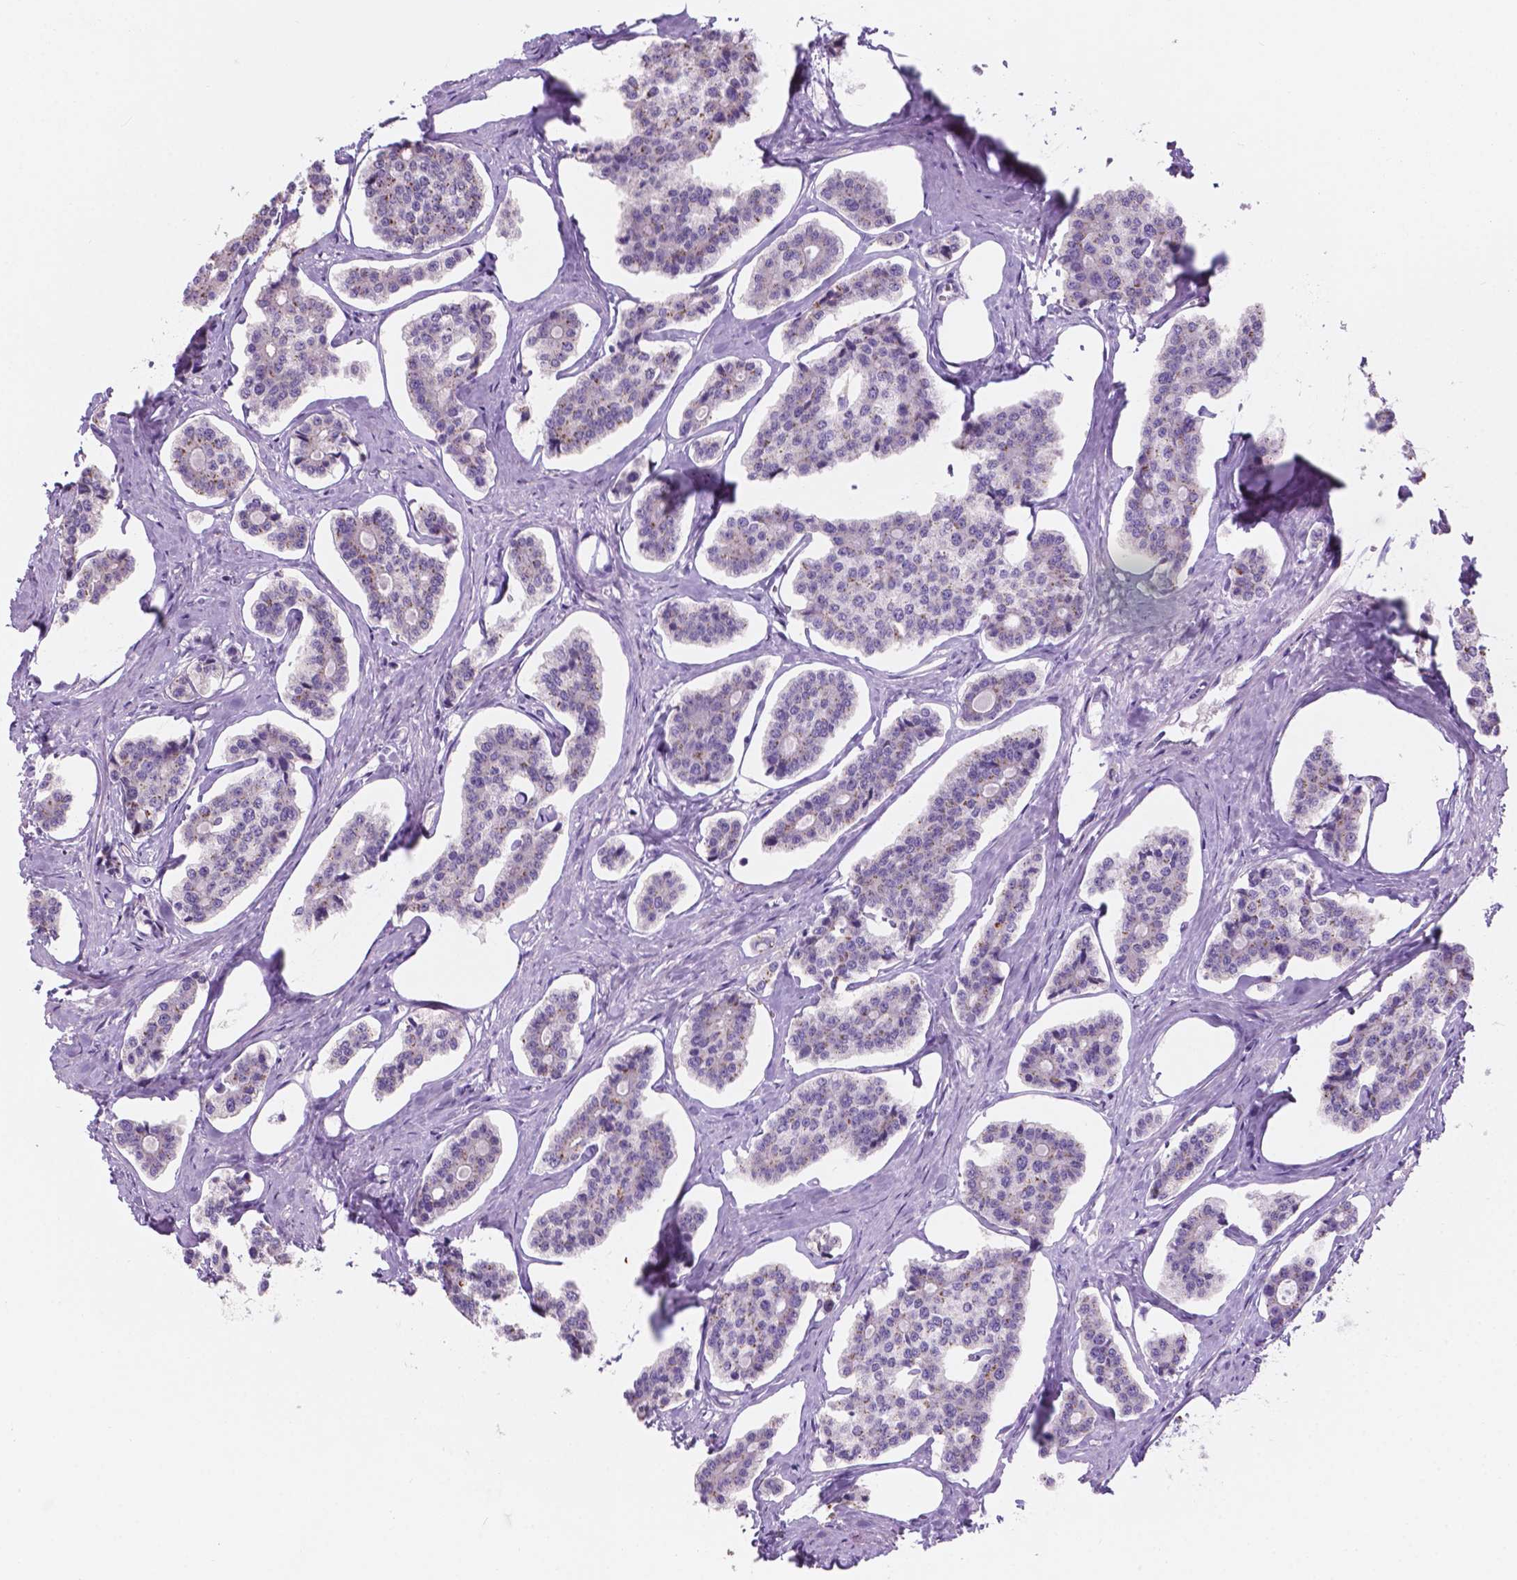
{"staining": {"intensity": "moderate", "quantity": "<25%", "location": "cytoplasmic/membranous"}, "tissue": "carcinoid", "cell_type": "Tumor cells", "image_type": "cancer", "snomed": [{"axis": "morphology", "description": "Carcinoid, malignant, NOS"}, {"axis": "topography", "description": "Small intestine"}], "caption": "Immunohistochemical staining of carcinoid displays low levels of moderate cytoplasmic/membranous positivity in approximately <25% of tumor cells. The staining was performed using DAB to visualize the protein expression in brown, while the nuclei were stained in blue with hematoxylin (Magnification: 20x).", "gene": "SBSN", "patient": {"sex": "female", "age": 65}}